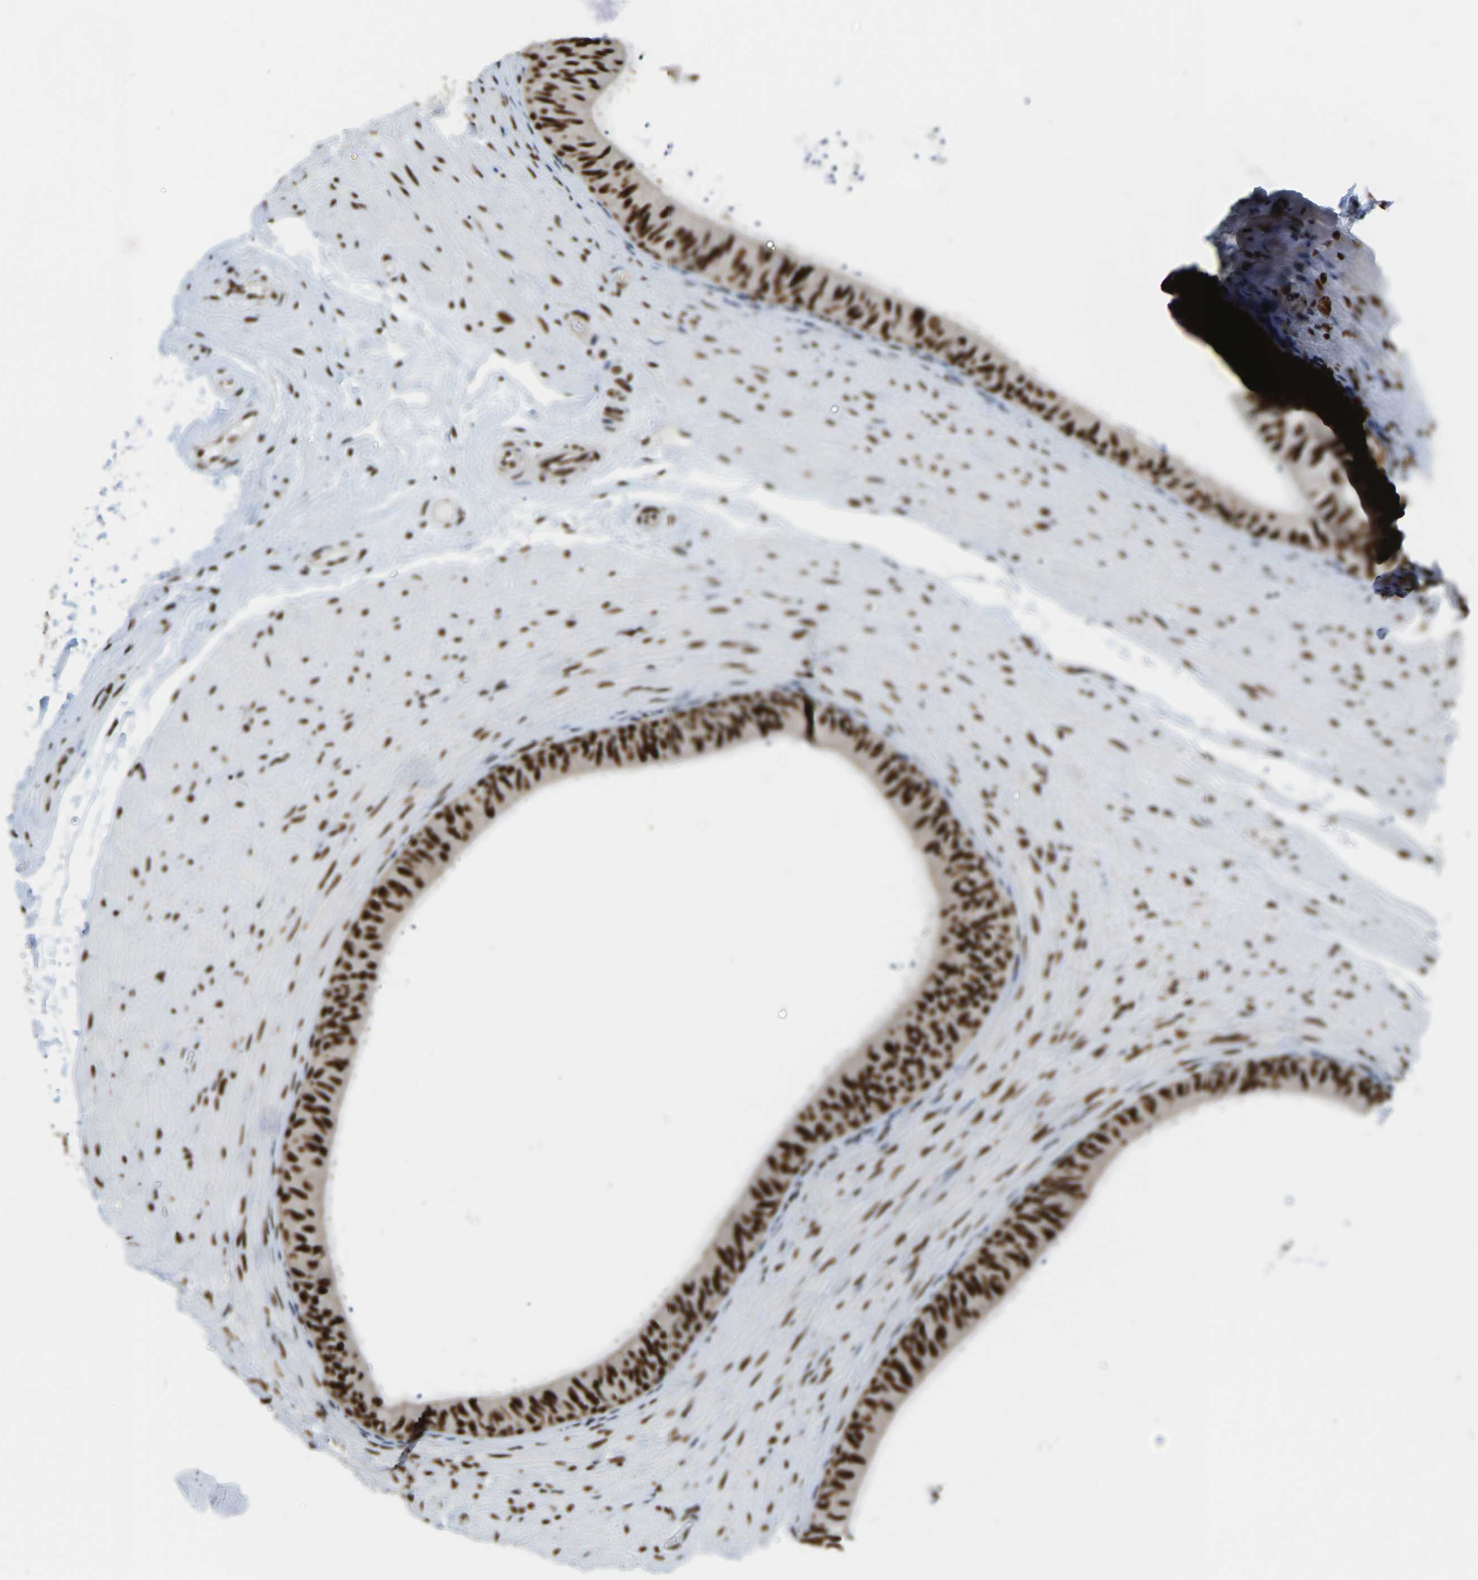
{"staining": {"intensity": "strong", "quantity": ">75%", "location": "nuclear"}, "tissue": "epididymis", "cell_type": "Glandular cells", "image_type": "normal", "snomed": [{"axis": "morphology", "description": "Normal tissue, NOS"}, {"axis": "topography", "description": "Epididymis"}], "caption": "Epididymis stained with a brown dye reveals strong nuclear positive expression in approximately >75% of glandular cells.", "gene": "NUMA1", "patient": {"sex": "male", "age": 34}}